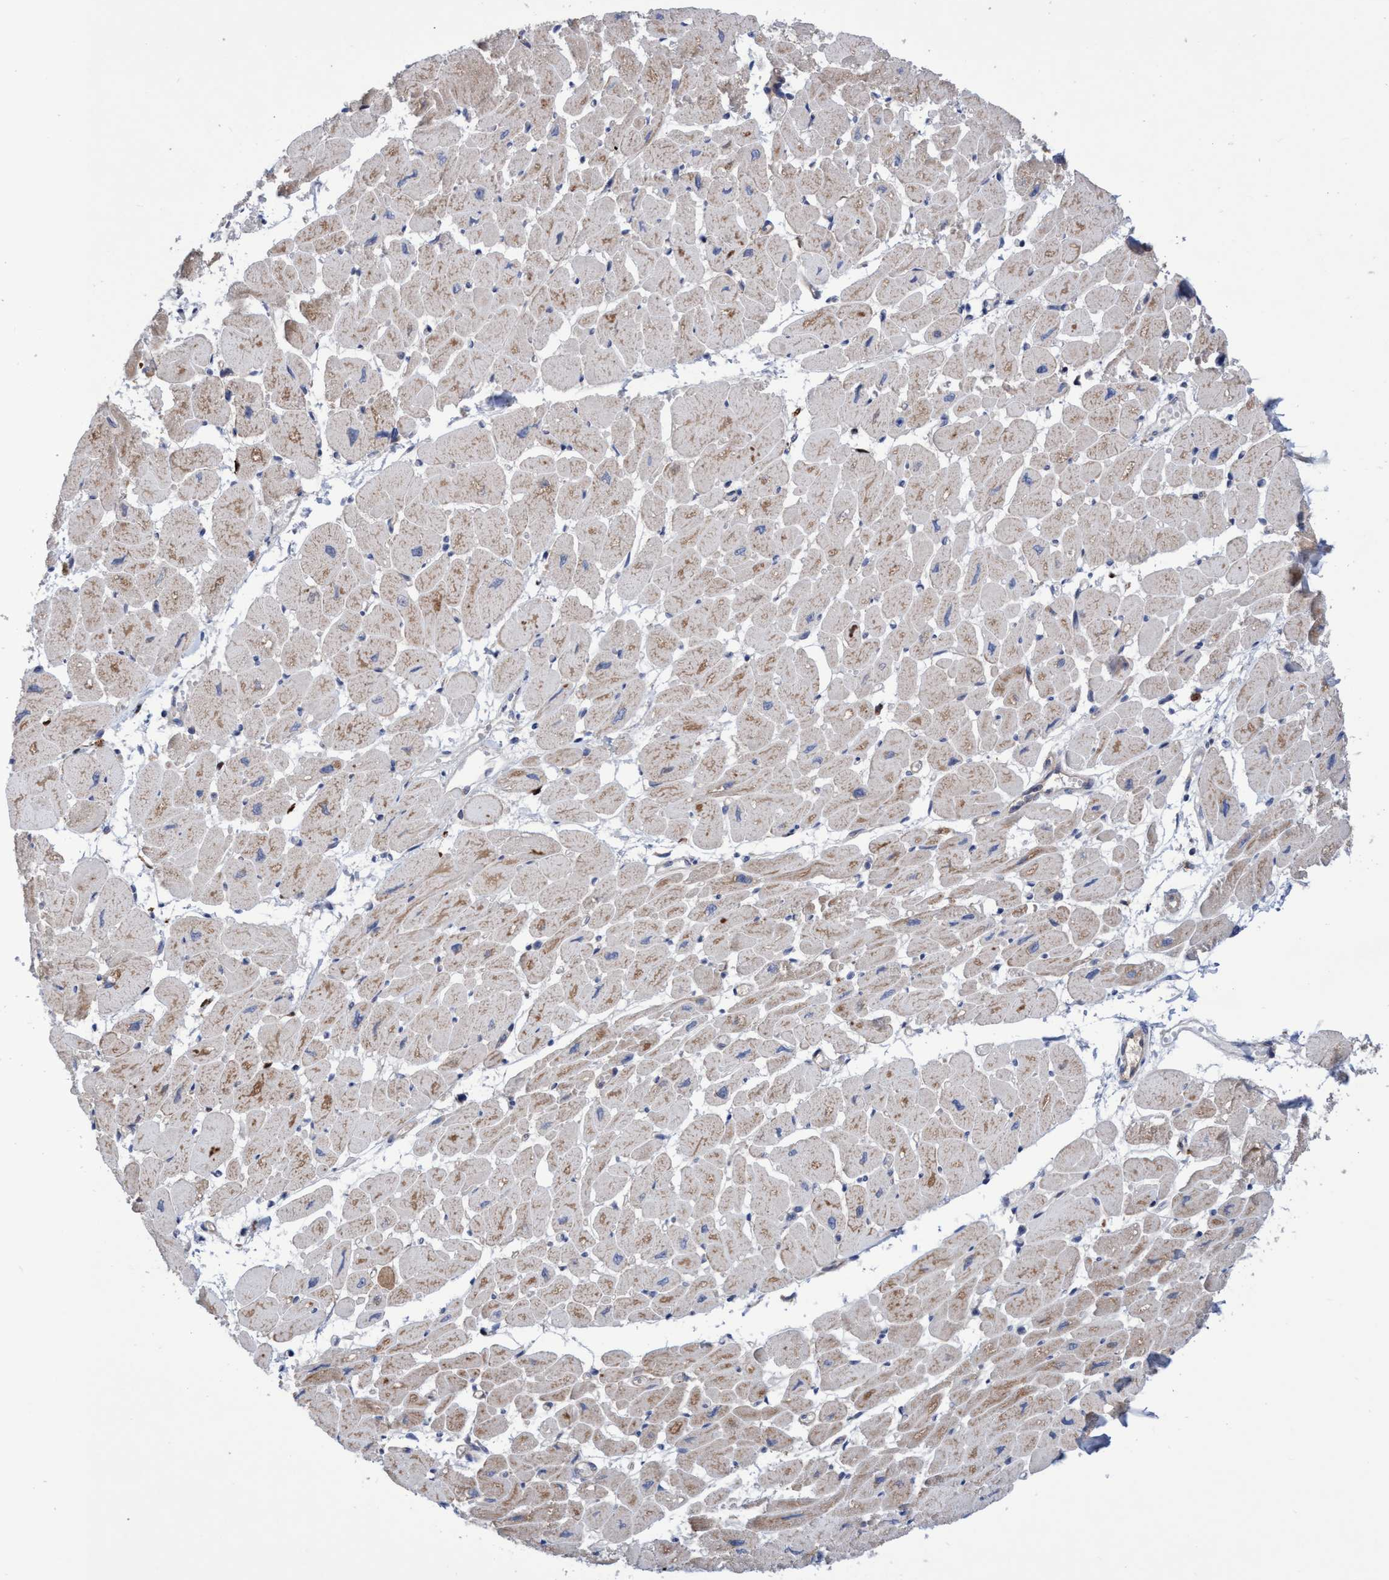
{"staining": {"intensity": "moderate", "quantity": ">75%", "location": "cytoplasmic/membranous"}, "tissue": "heart muscle", "cell_type": "Cardiomyocytes", "image_type": "normal", "snomed": [{"axis": "morphology", "description": "Normal tissue, NOS"}, {"axis": "topography", "description": "Heart"}], "caption": "IHC of unremarkable heart muscle demonstrates medium levels of moderate cytoplasmic/membranous expression in approximately >75% of cardiomyocytes. The protein is shown in brown color, while the nuclei are stained blue.", "gene": "P2RY14", "patient": {"sex": "female", "age": 54}}